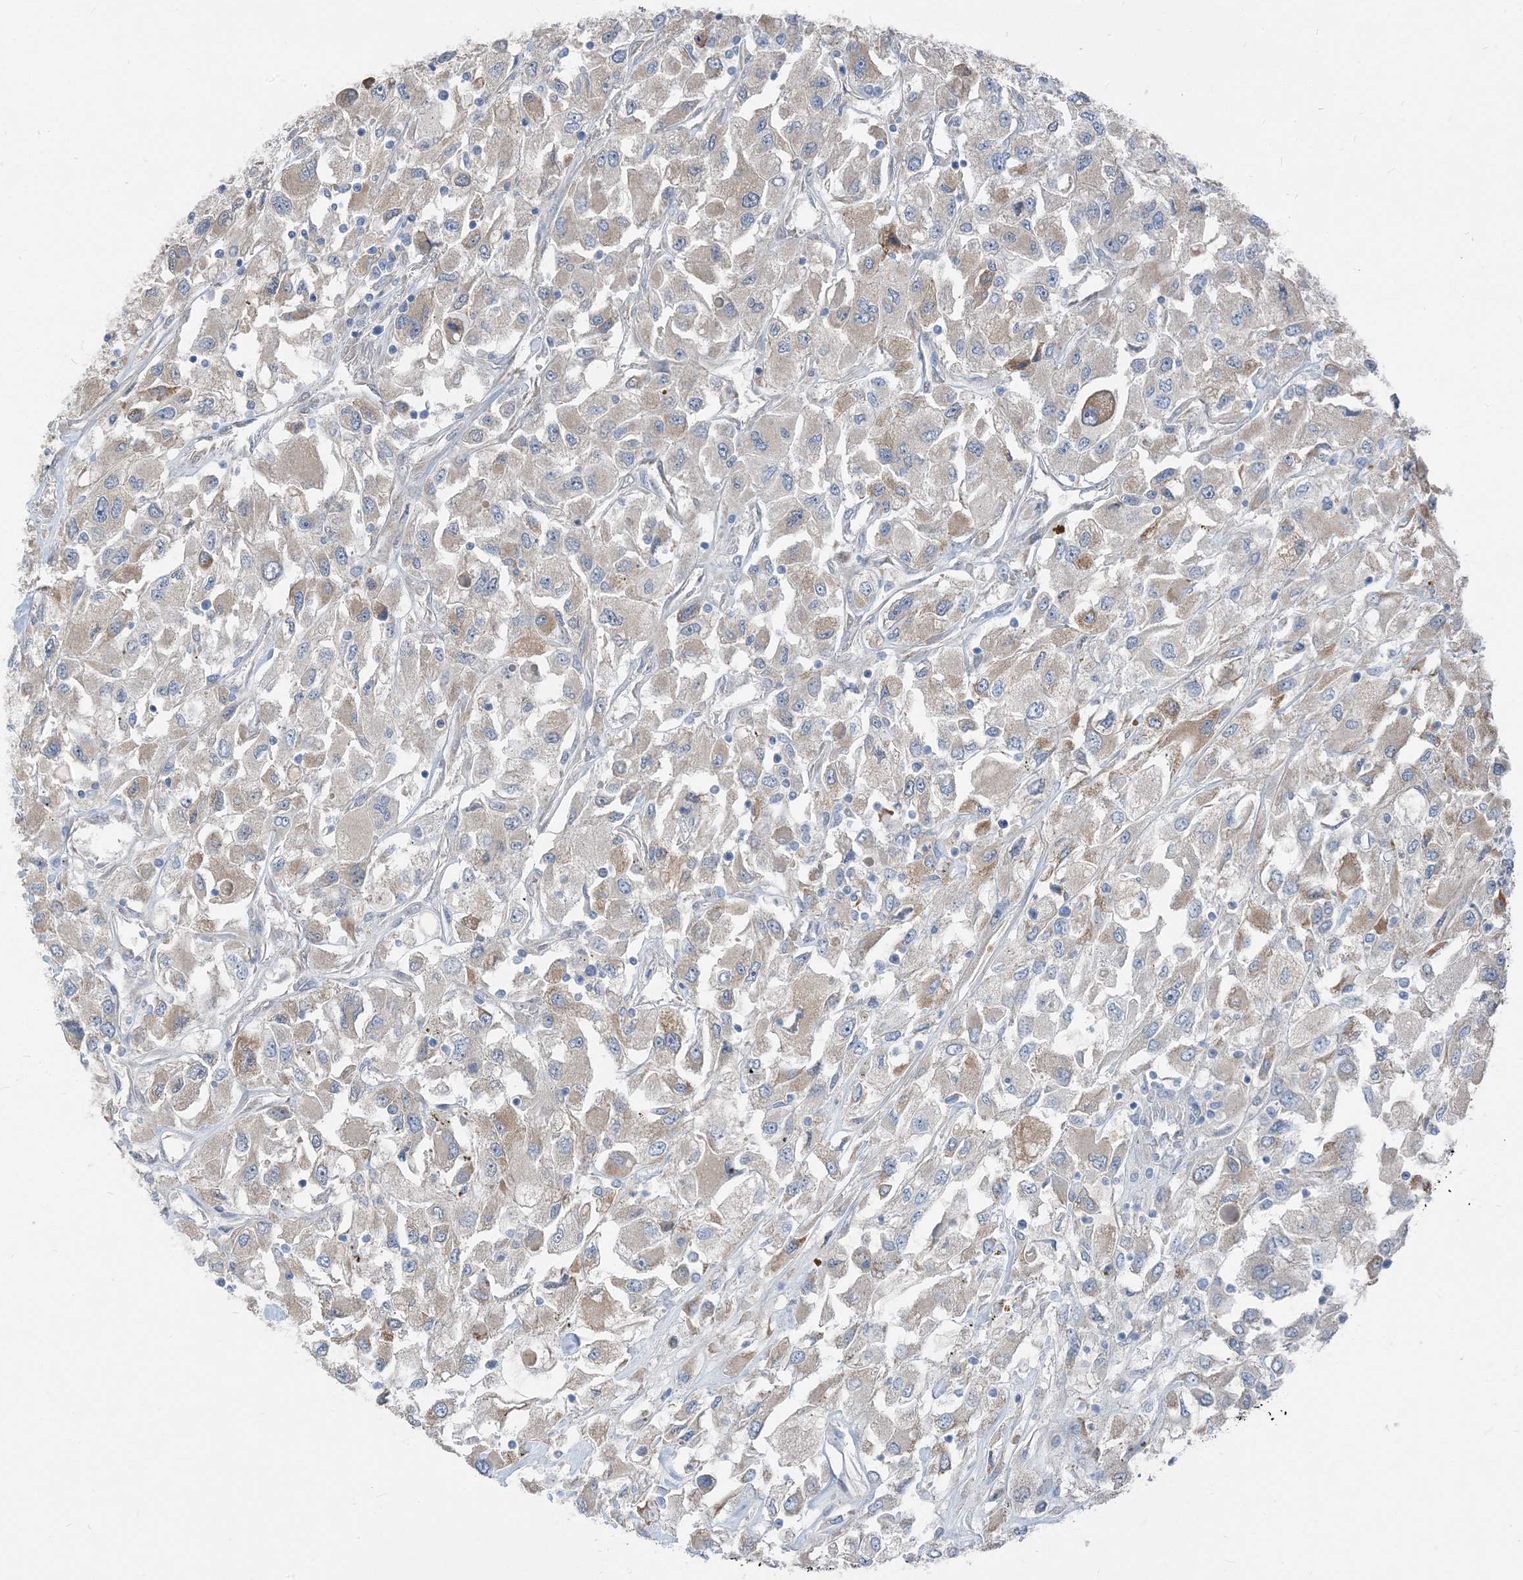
{"staining": {"intensity": "moderate", "quantity": "<25%", "location": "cytoplasmic/membranous"}, "tissue": "renal cancer", "cell_type": "Tumor cells", "image_type": "cancer", "snomed": [{"axis": "morphology", "description": "Adenocarcinoma, NOS"}, {"axis": "topography", "description": "Kidney"}], "caption": "Immunohistochemistry (IHC) (DAB) staining of human renal cancer shows moderate cytoplasmic/membranous protein expression in approximately <25% of tumor cells.", "gene": "NCOA7", "patient": {"sex": "female", "age": 52}}